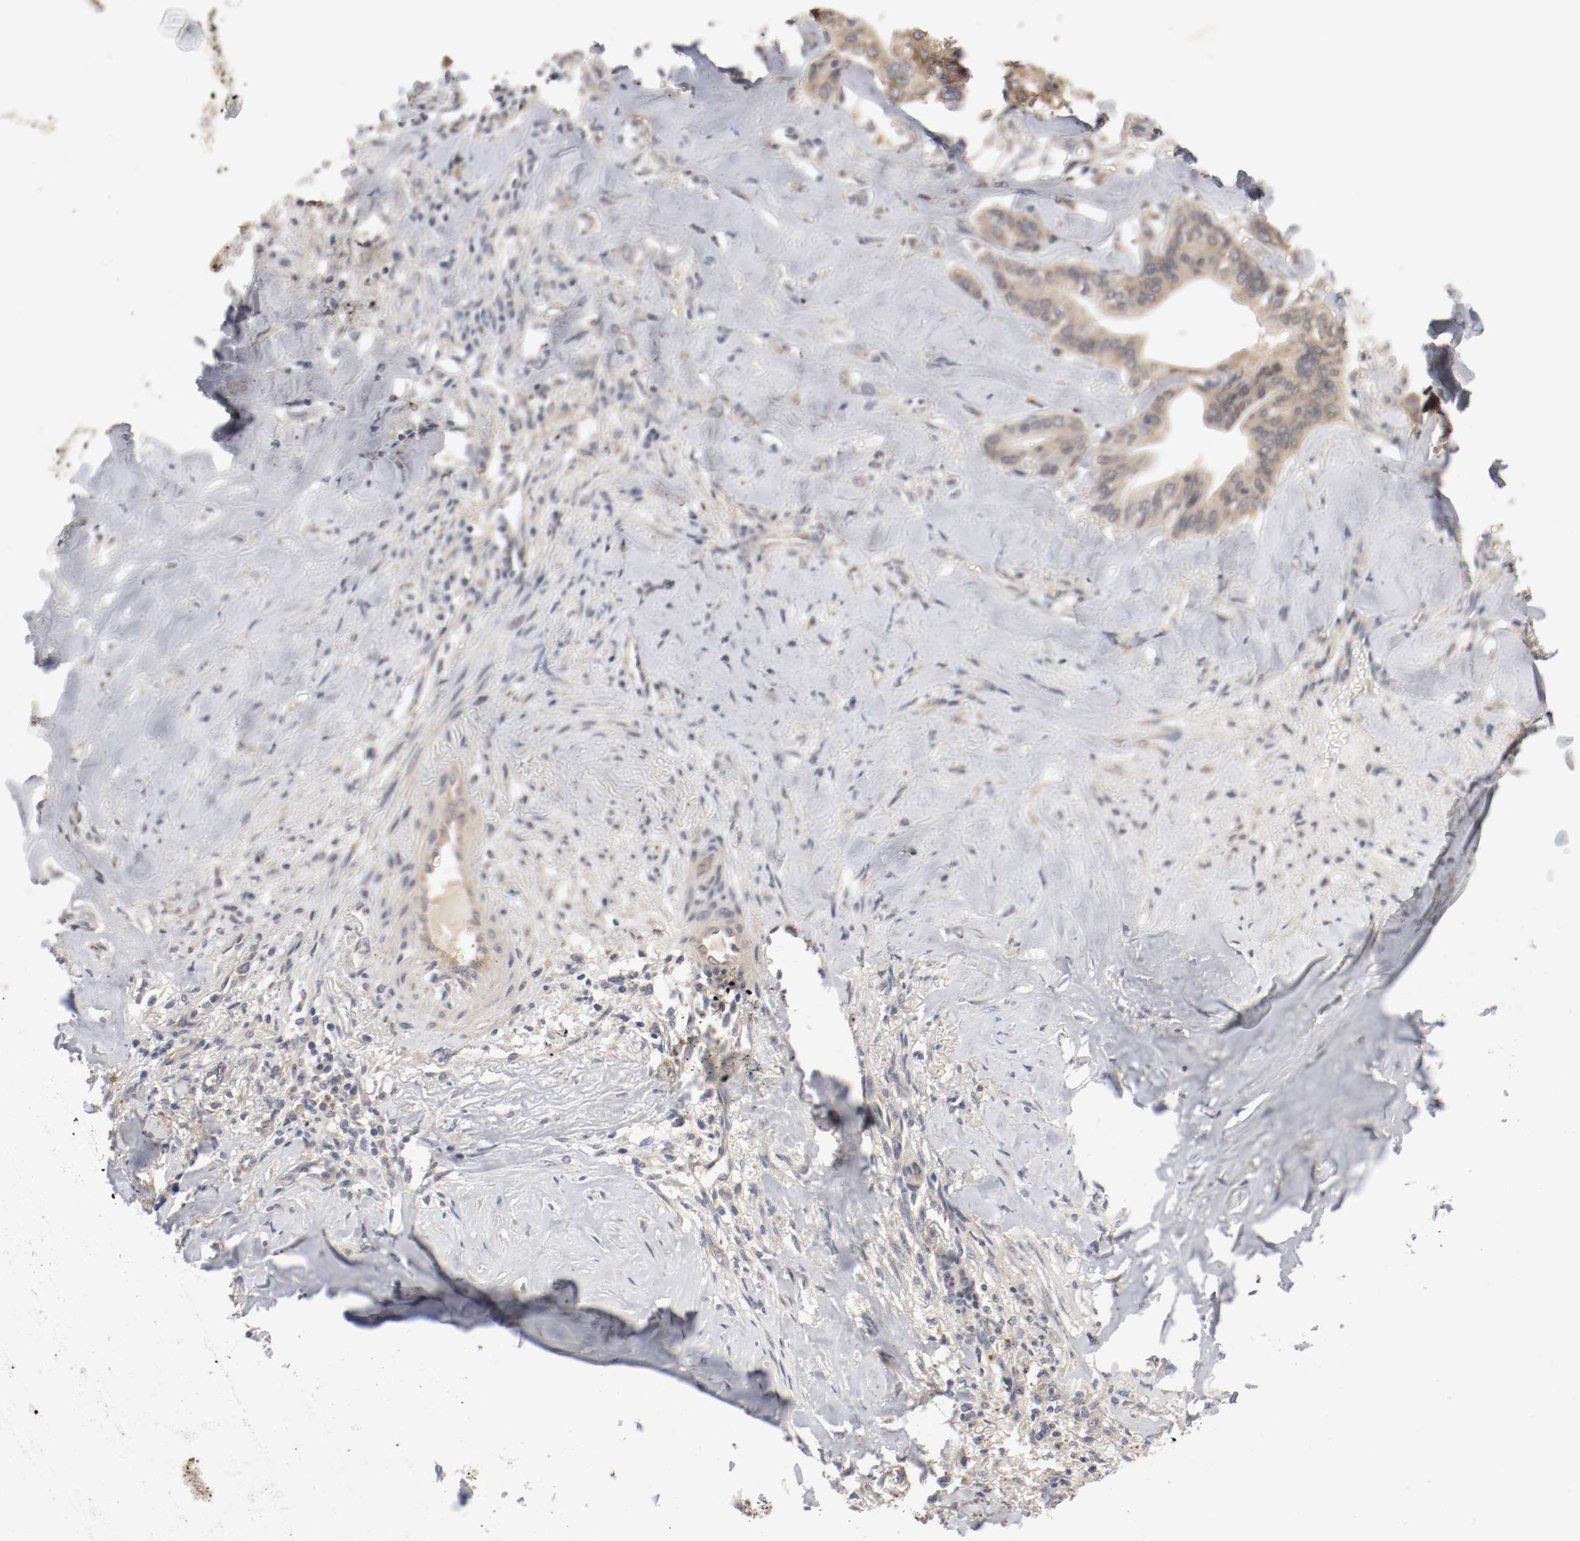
{"staining": {"intensity": "weak", "quantity": ">75%", "location": "cytoplasmic/membranous"}, "tissue": "liver cancer", "cell_type": "Tumor cells", "image_type": "cancer", "snomed": [{"axis": "morphology", "description": "Cholangiocarcinoma"}, {"axis": "topography", "description": "Liver"}], "caption": "Tumor cells demonstrate low levels of weak cytoplasmic/membranous staining in about >75% of cells in cholangiocarcinoma (liver).", "gene": "REN", "patient": {"sex": "female", "age": 67}}